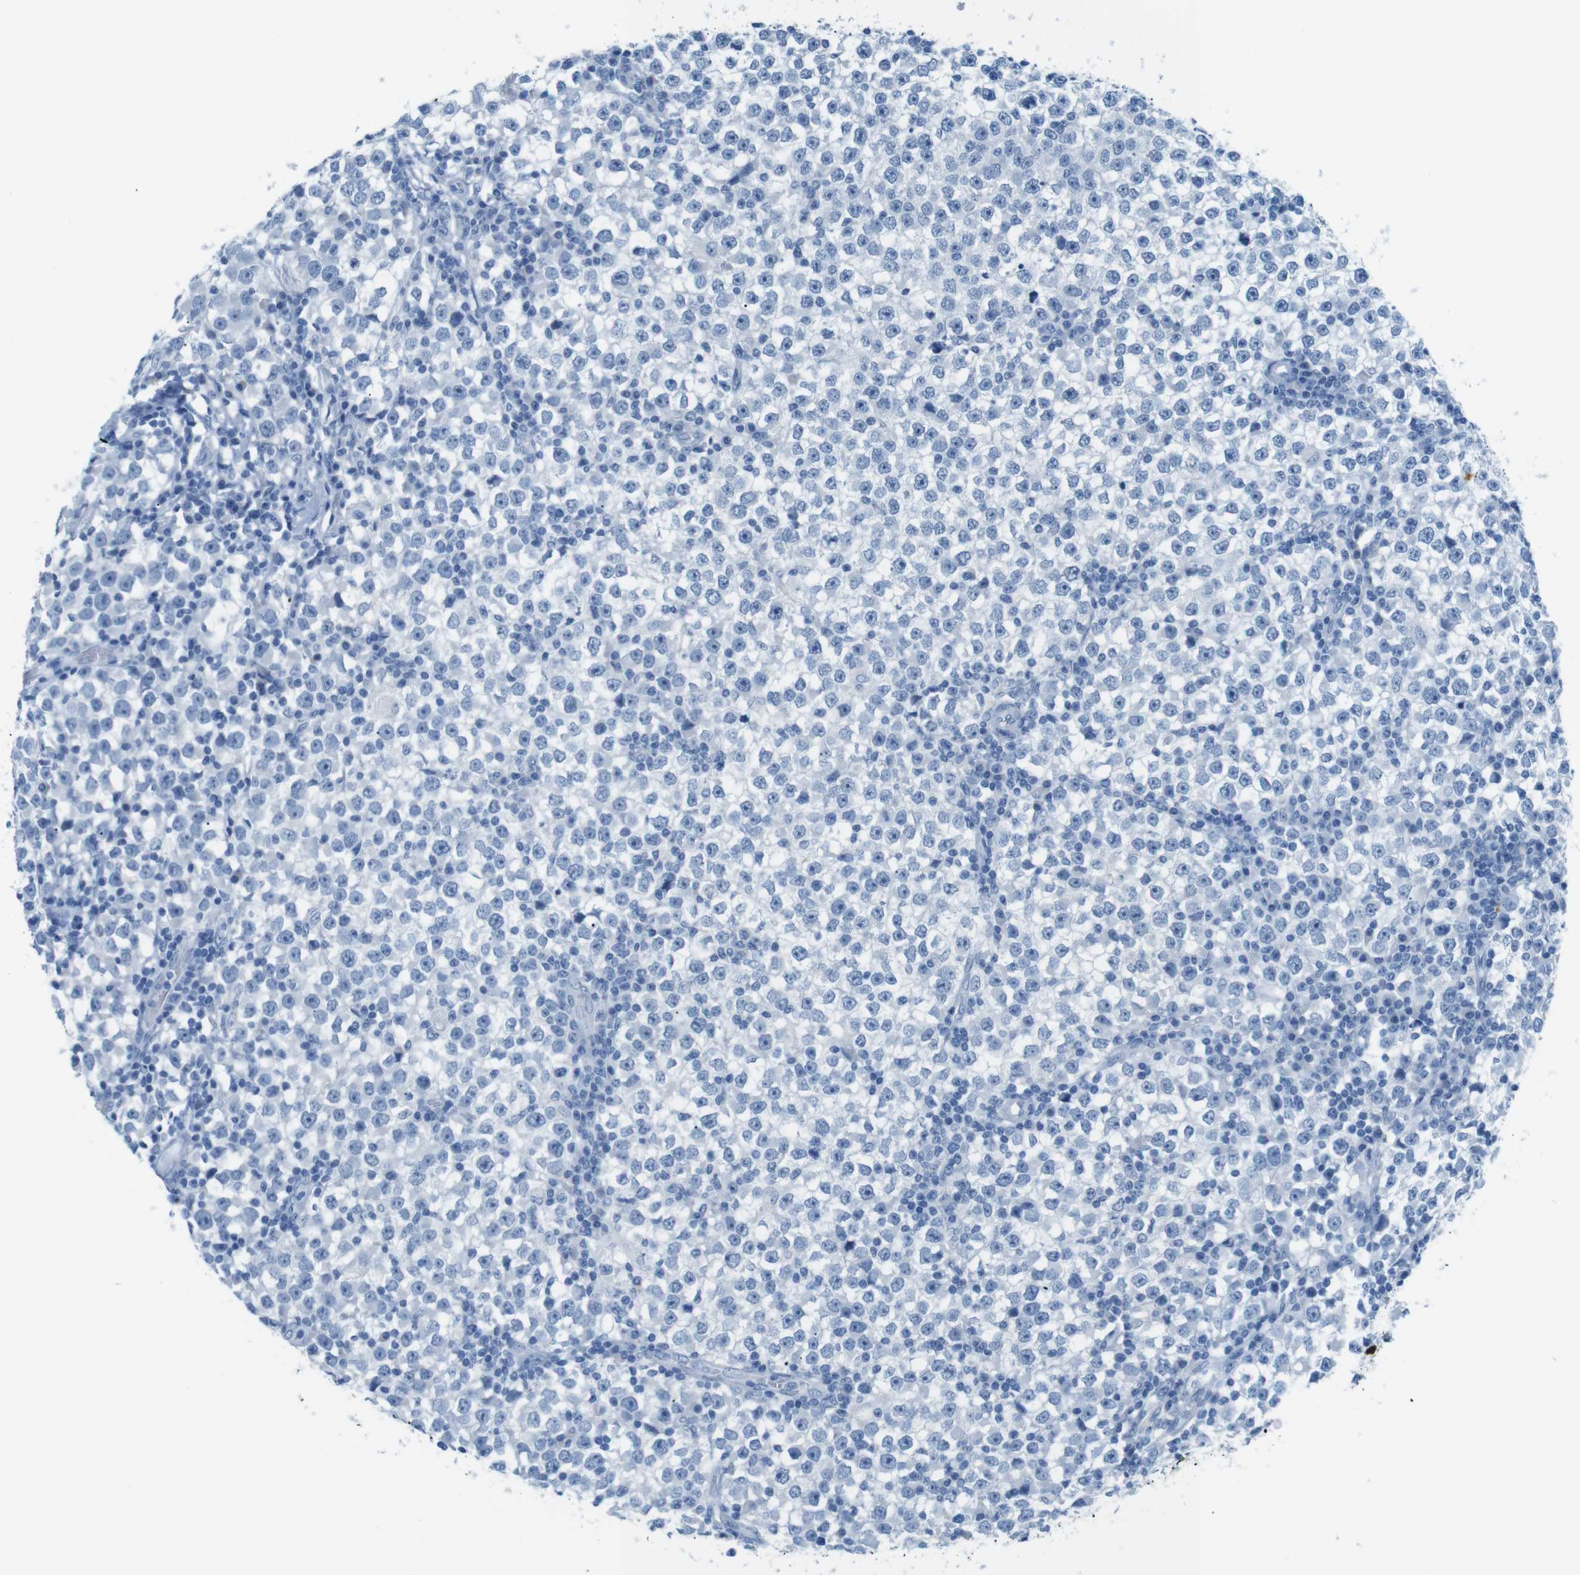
{"staining": {"intensity": "negative", "quantity": "none", "location": "none"}, "tissue": "testis cancer", "cell_type": "Tumor cells", "image_type": "cancer", "snomed": [{"axis": "morphology", "description": "Seminoma, NOS"}, {"axis": "topography", "description": "Testis"}], "caption": "The immunohistochemistry (IHC) micrograph has no significant positivity in tumor cells of testis cancer tissue. (Brightfield microscopy of DAB IHC at high magnification).", "gene": "MCEMP1", "patient": {"sex": "male", "age": 65}}